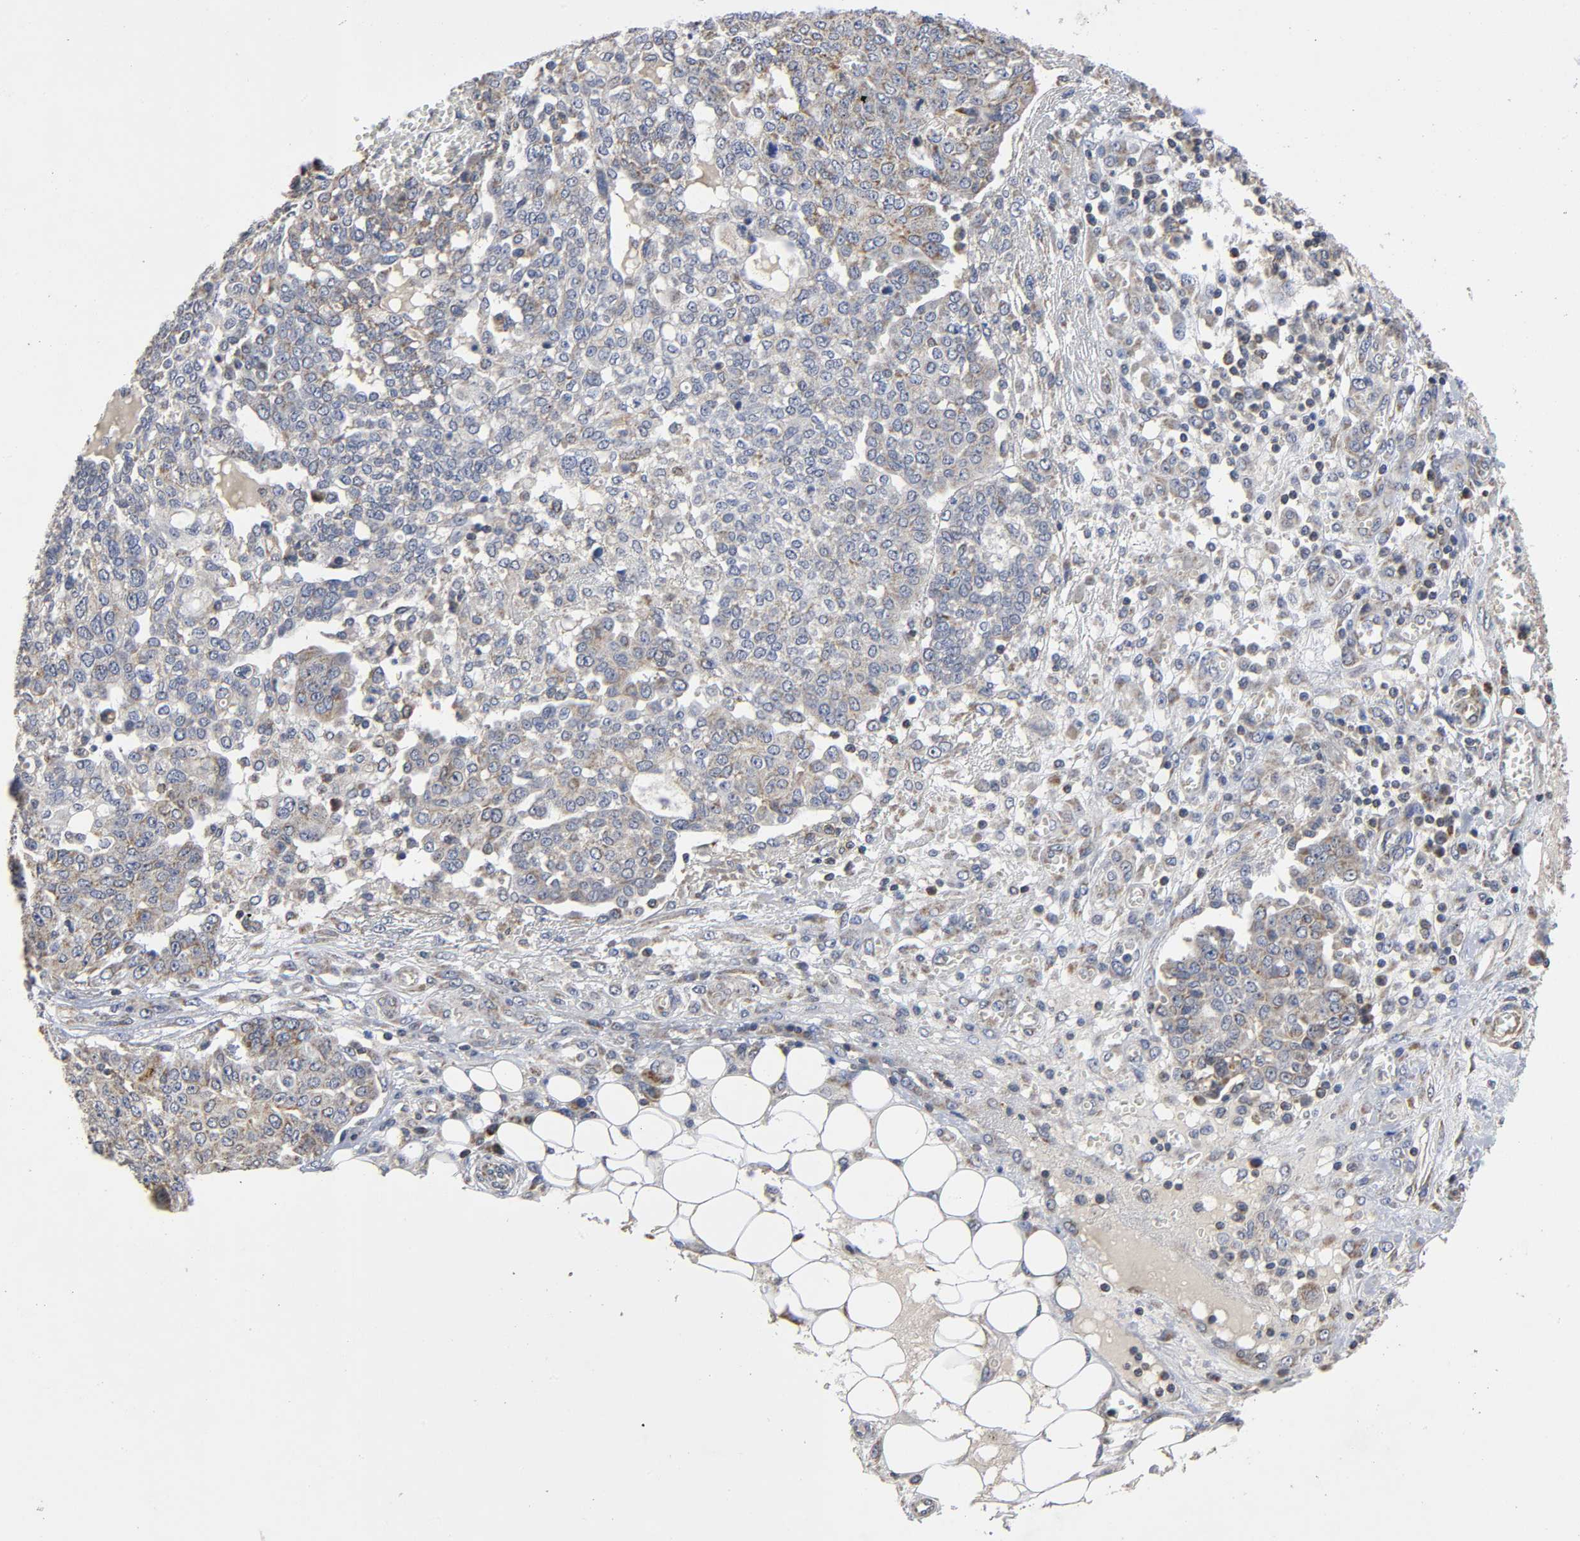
{"staining": {"intensity": "moderate", "quantity": ">75%", "location": "cytoplasmic/membranous"}, "tissue": "ovarian cancer", "cell_type": "Tumor cells", "image_type": "cancer", "snomed": [{"axis": "morphology", "description": "Cystadenocarcinoma, serous, NOS"}, {"axis": "topography", "description": "Soft tissue"}, {"axis": "topography", "description": "Ovary"}], "caption": "IHC (DAB) staining of ovarian cancer demonstrates moderate cytoplasmic/membranous protein expression in about >75% of tumor cells. (brown staining indicates protein expression, while blue staining denotes nuclei).", "gene": "SYT16", "patient": {"sex": "female", "age": 57}}